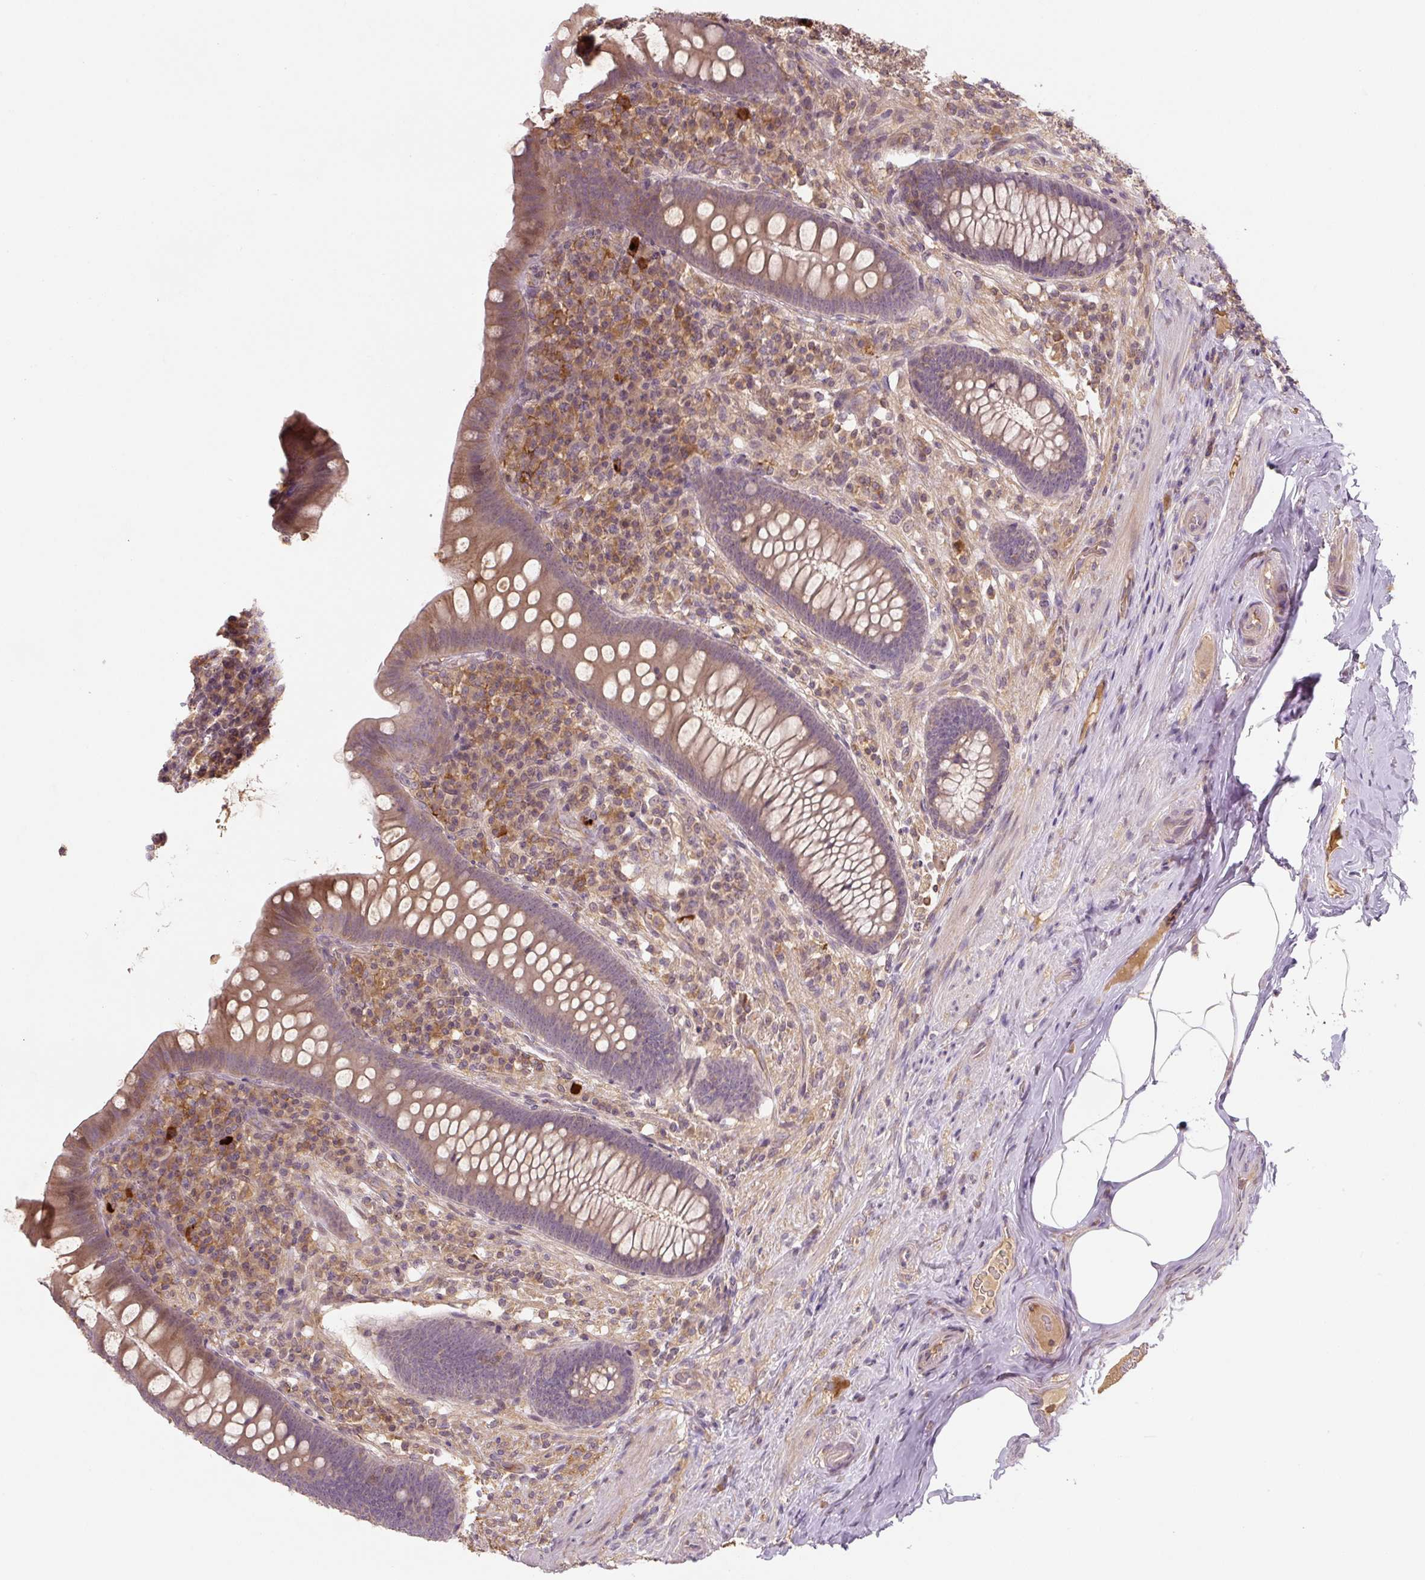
{"staining": {"intensity": "weak", "quantity": "25%-75%", "location": "cytoplasmic/membranous"}, "tissue": "appendix", "cell_type": "Glandular cells", "image_type": "normal", "snomed": [{"axis": "morphology", "description": "Normal tissue, NOS"}, {"axis": "topography", "description": "Appendix"}], "caption": "Protein positivity by IHC exhibits weak cytoplasmic/membranous staining in approximately 25%-75% of glandular cells in benign appendix.", "gene": "C2orf73", "patient": {"sex": "male", "age": 71}}